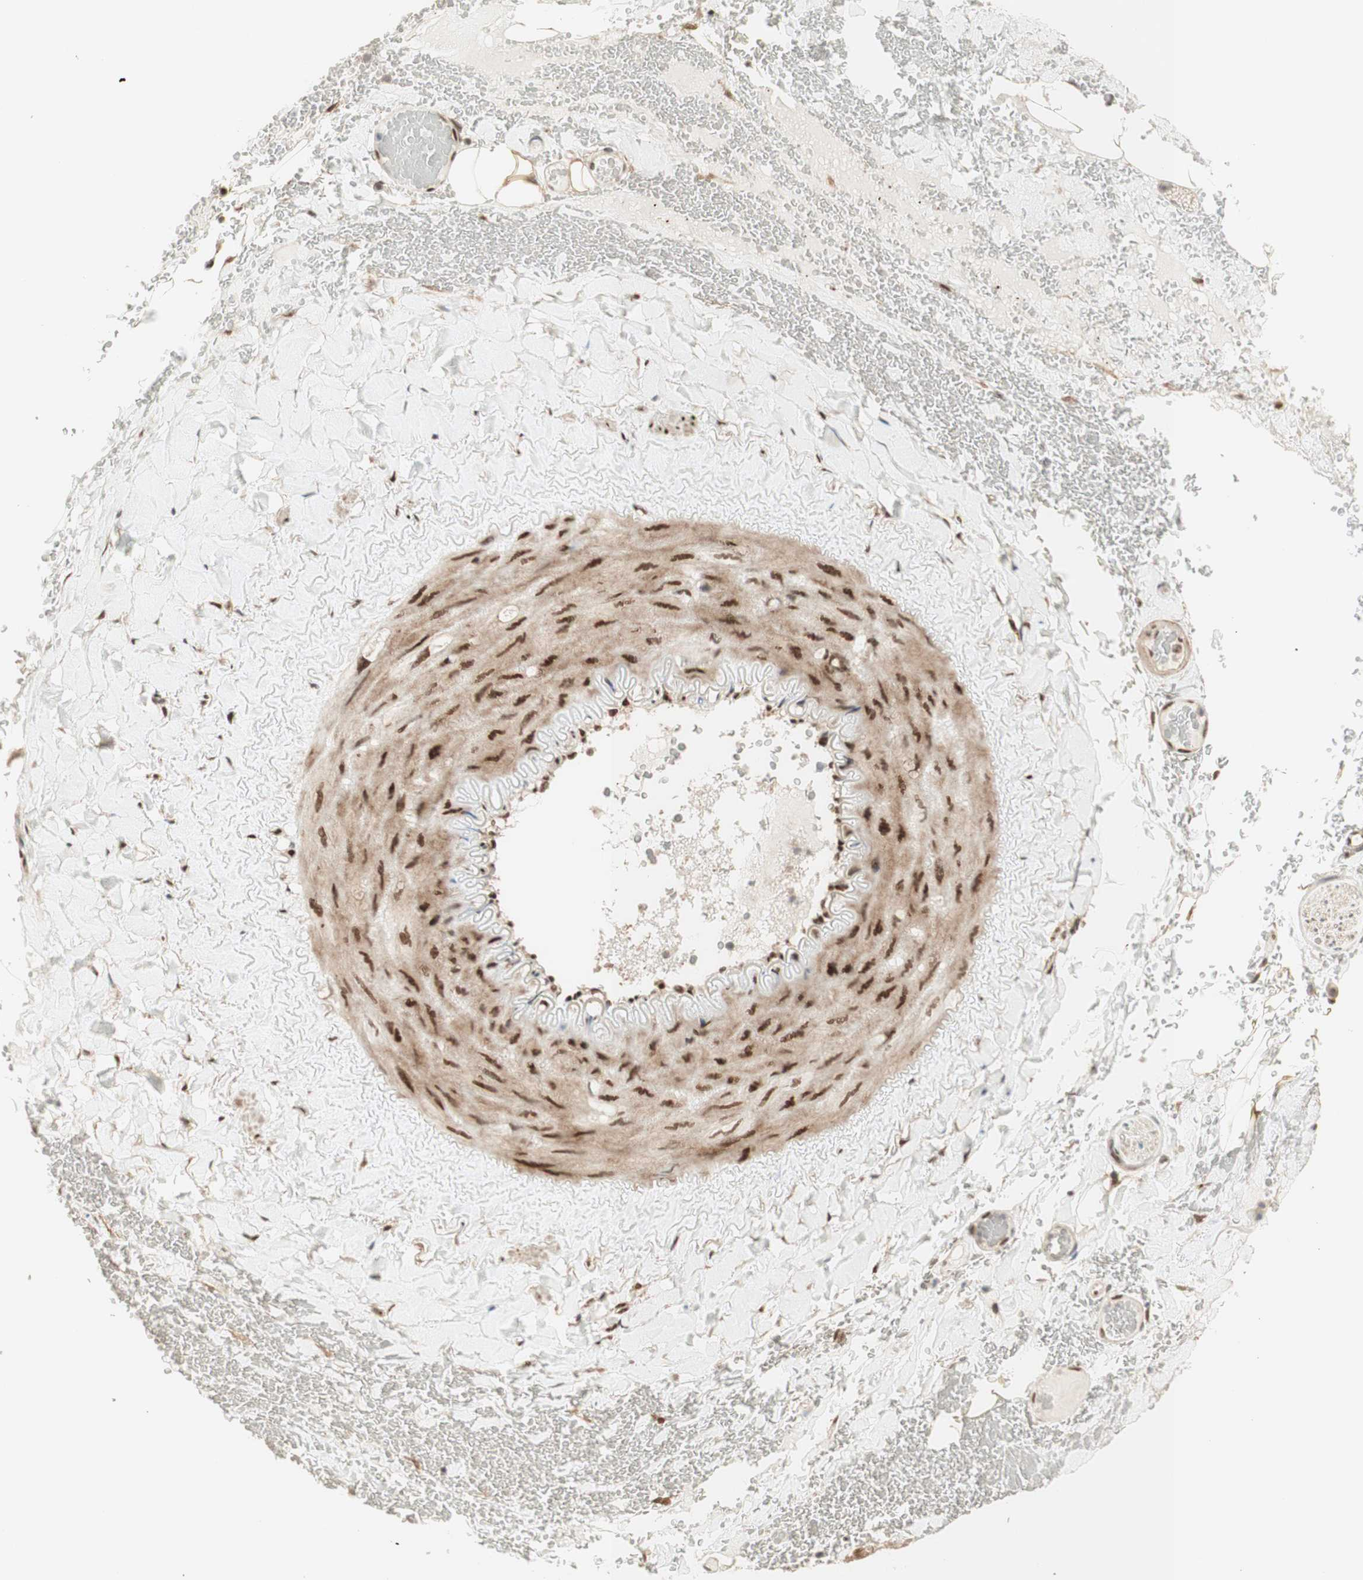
{"staining": {"intensity": "moderate", "quantity": ">75%", "location": "cytoplasmic/membranous"}, "tissue": "adipose tissue", "cell_type": "Adipocytes", "image_type": "normal", "snomed": [{"axis": "morphology", "description": "Normal tissue, NOS"}, {"axis": "topography", "description": "Peripheral nerve tissue"}], "caption": "This image reveals immunohistochemistry staining of benign adipose tissue, with medium moderate cytoplasmic/membranous staining in approximately >75% of adipocytes.", "gene": "FOXP1", "patient": {"sex": "male", "age": 70}}